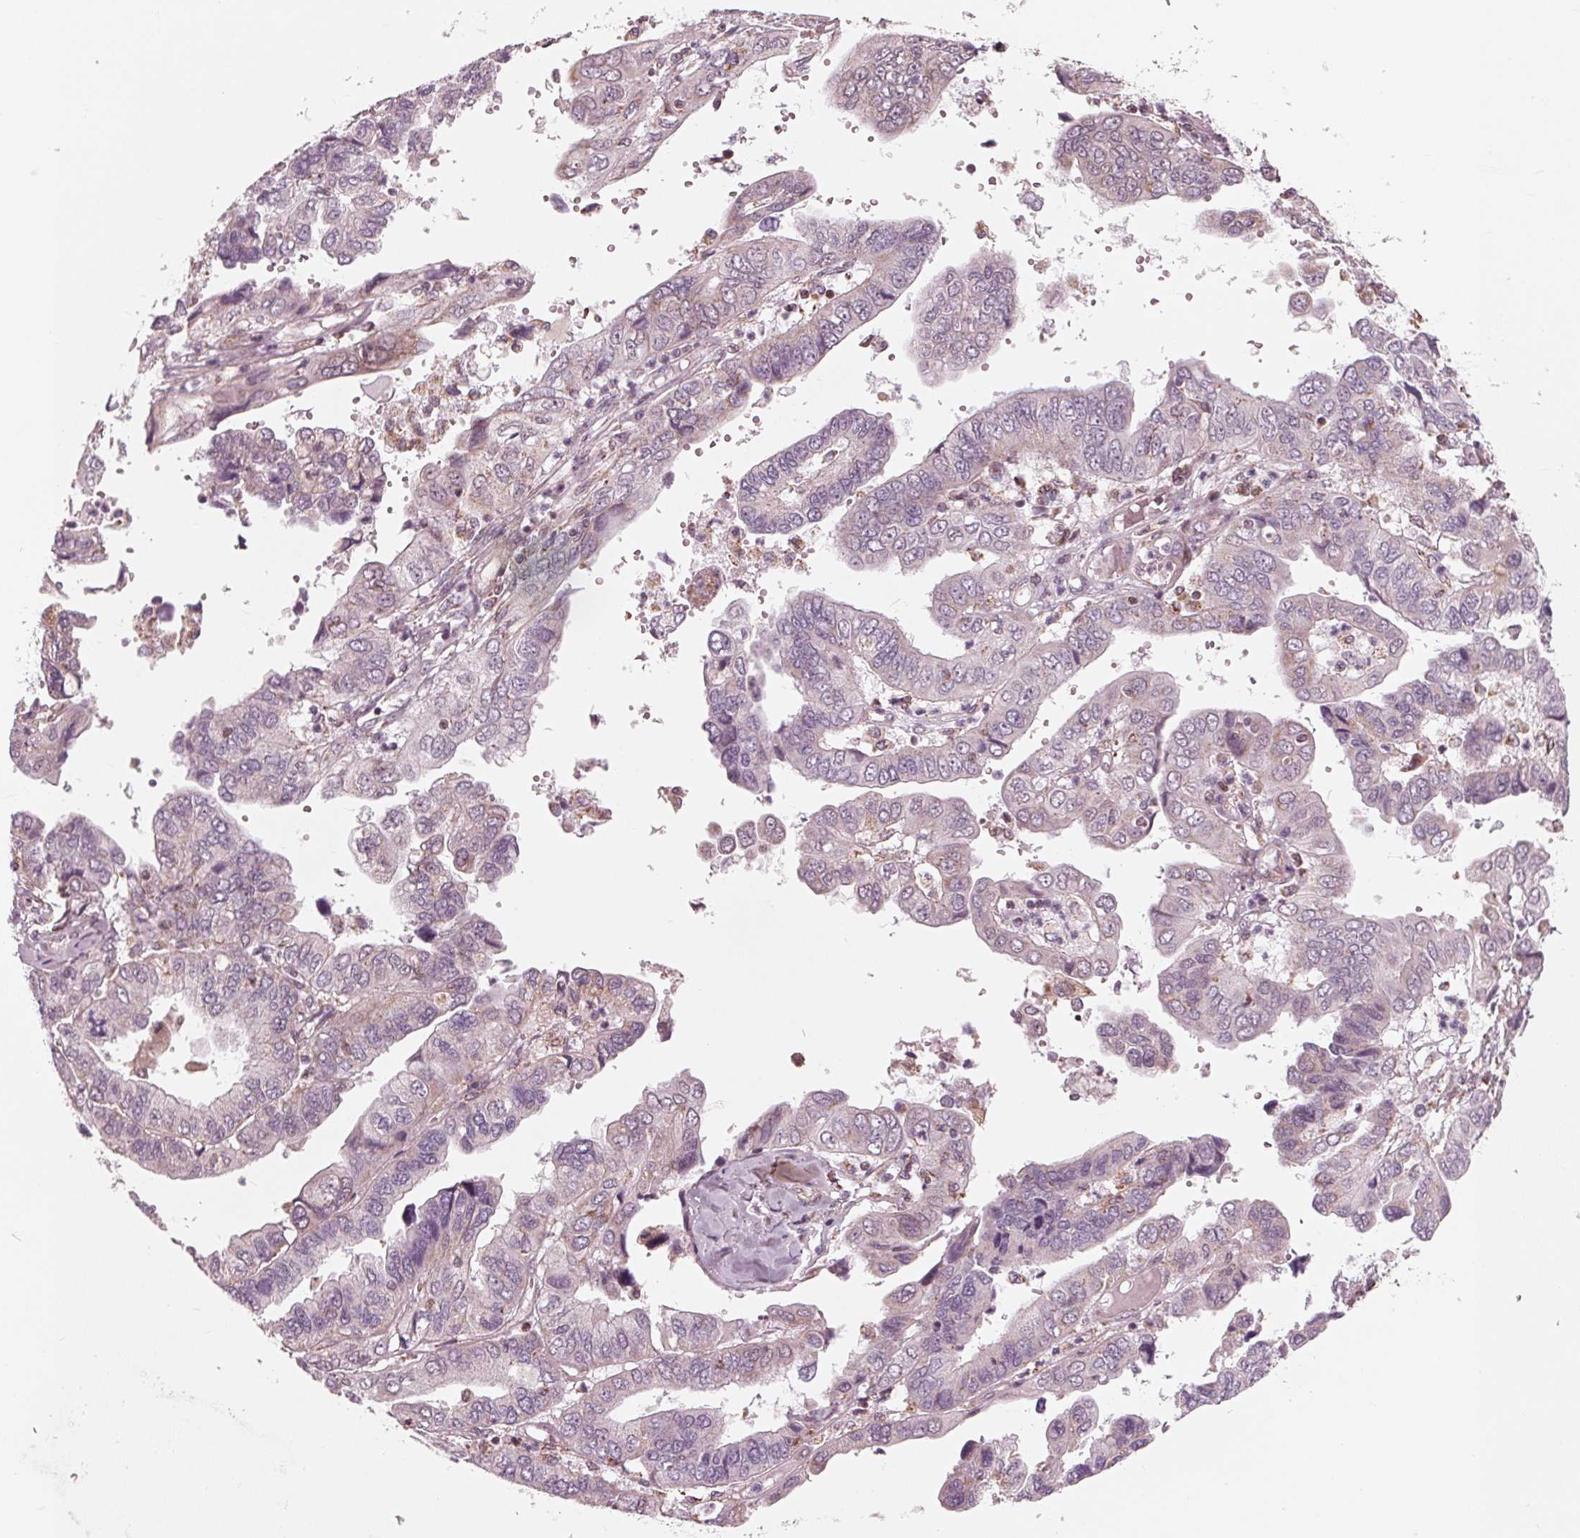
{"staining": {"intensity": "negative", "quantity": "none", "location": "none"}, "tissue": "ovarian cancer", "cell_type": "Tumor cells", "image_type": "cancer", "snomed": [{"axis": "morphology", "description": "Cystadenocarcinoma, serous, NOS"}, {"axis": "topography", "description": "Ovary"}], "caption": "Ovarian serous cystadenocarcinoma stained for a protein using IHC exhibits no staining tumor cells.", "gene": "DCAF4L2", "patient": {"sex": "female", "age": 79}}